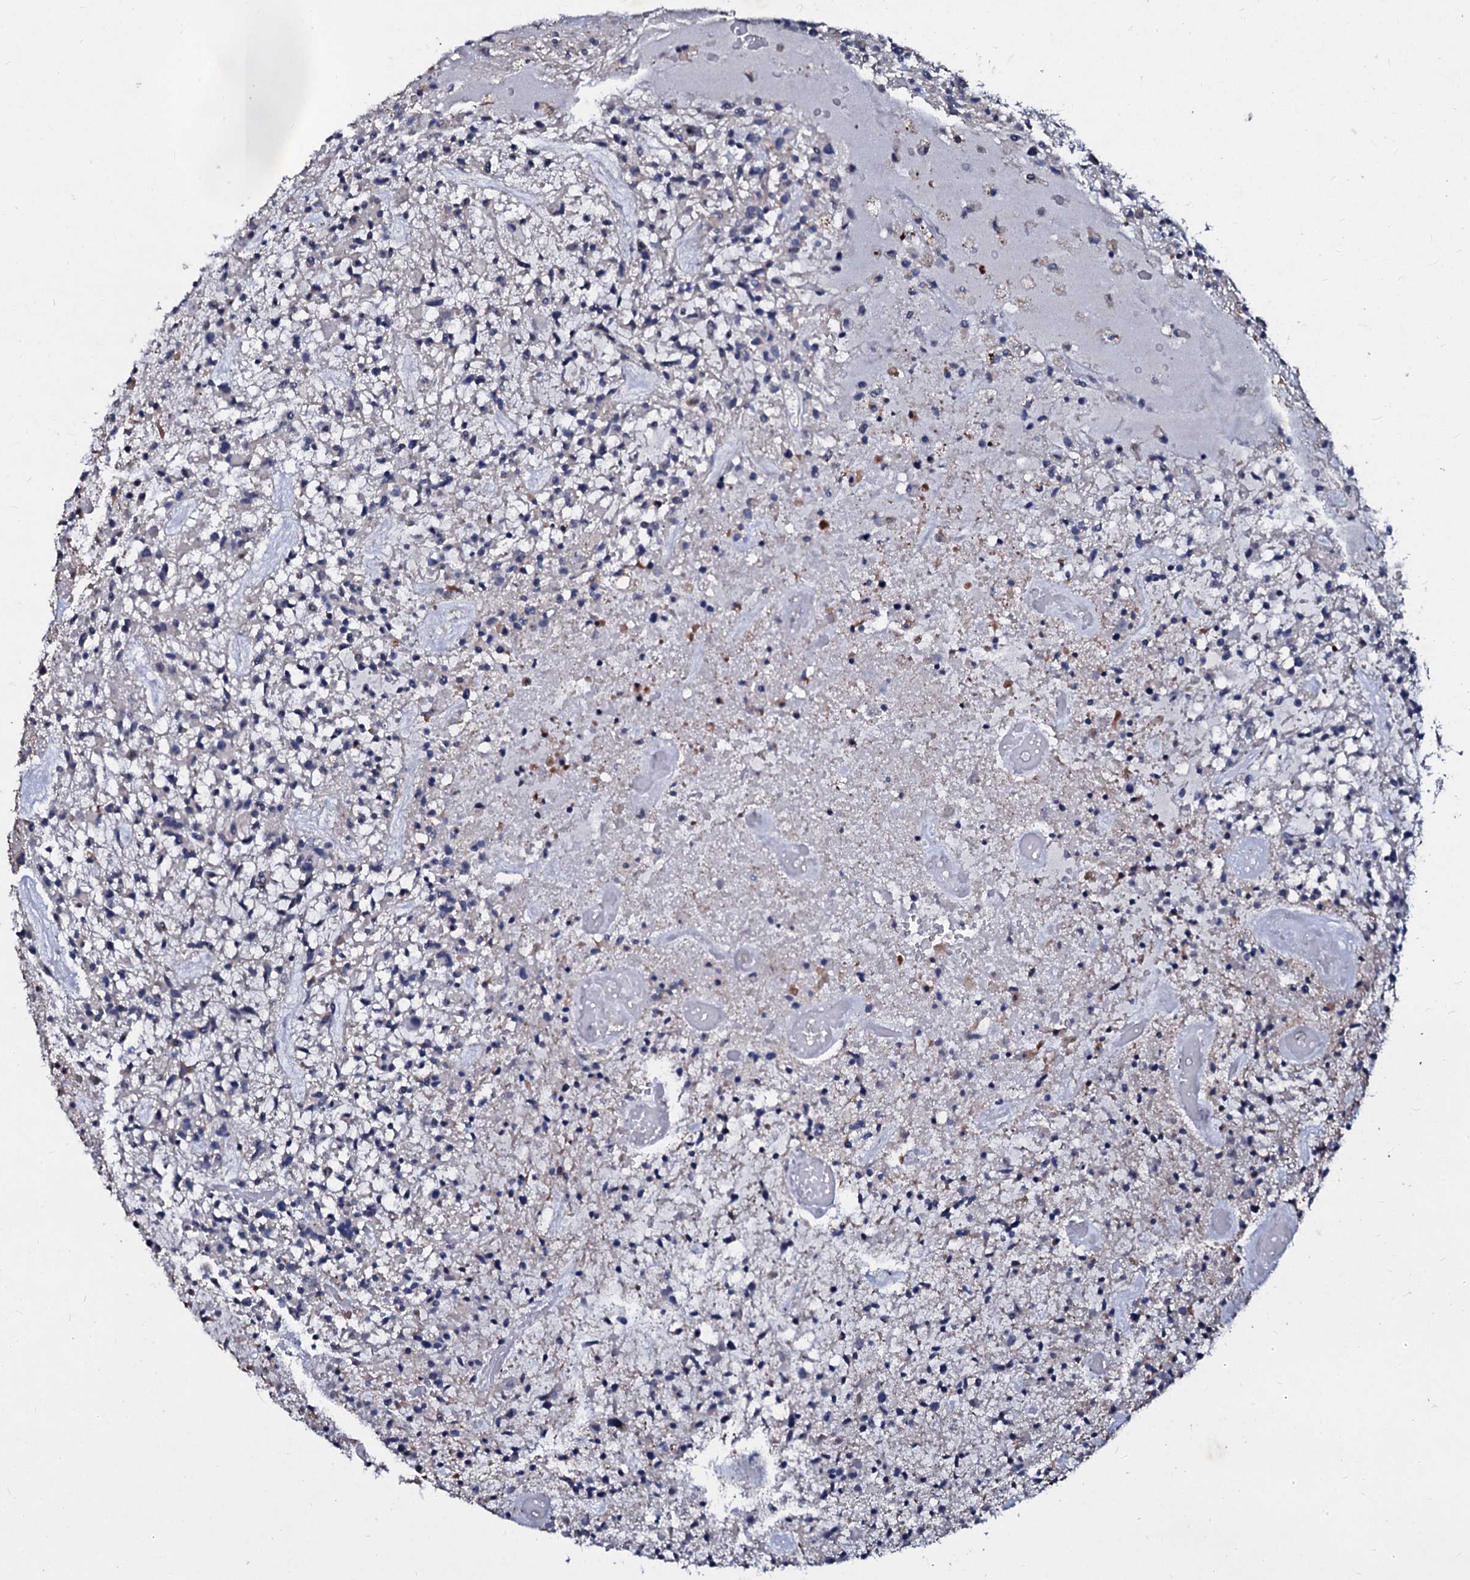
{"staining": {"intensity": "negative", "quantity": "none", "location": "none"}, "tissue": "glioma", "cell_type": "Tumor cells", "image_type": "cancer", "snomed": [{"axis": "morphology", "description": "Glioma, malignant, High grade"}, {"axis": "topography", "description": "Brain"}], "caption": "High magnification brightfield microscopy of high-grade glioma (malignant) stained with DAB (brown) and counterstained with hematoxylin (blue): tumor cells show no significant staining. (DAB (3,3'-diaminobenzidine) IHC, high magnification).", "gene": "SLC37A4", "patient": {"sex": "male", "age": 47}}